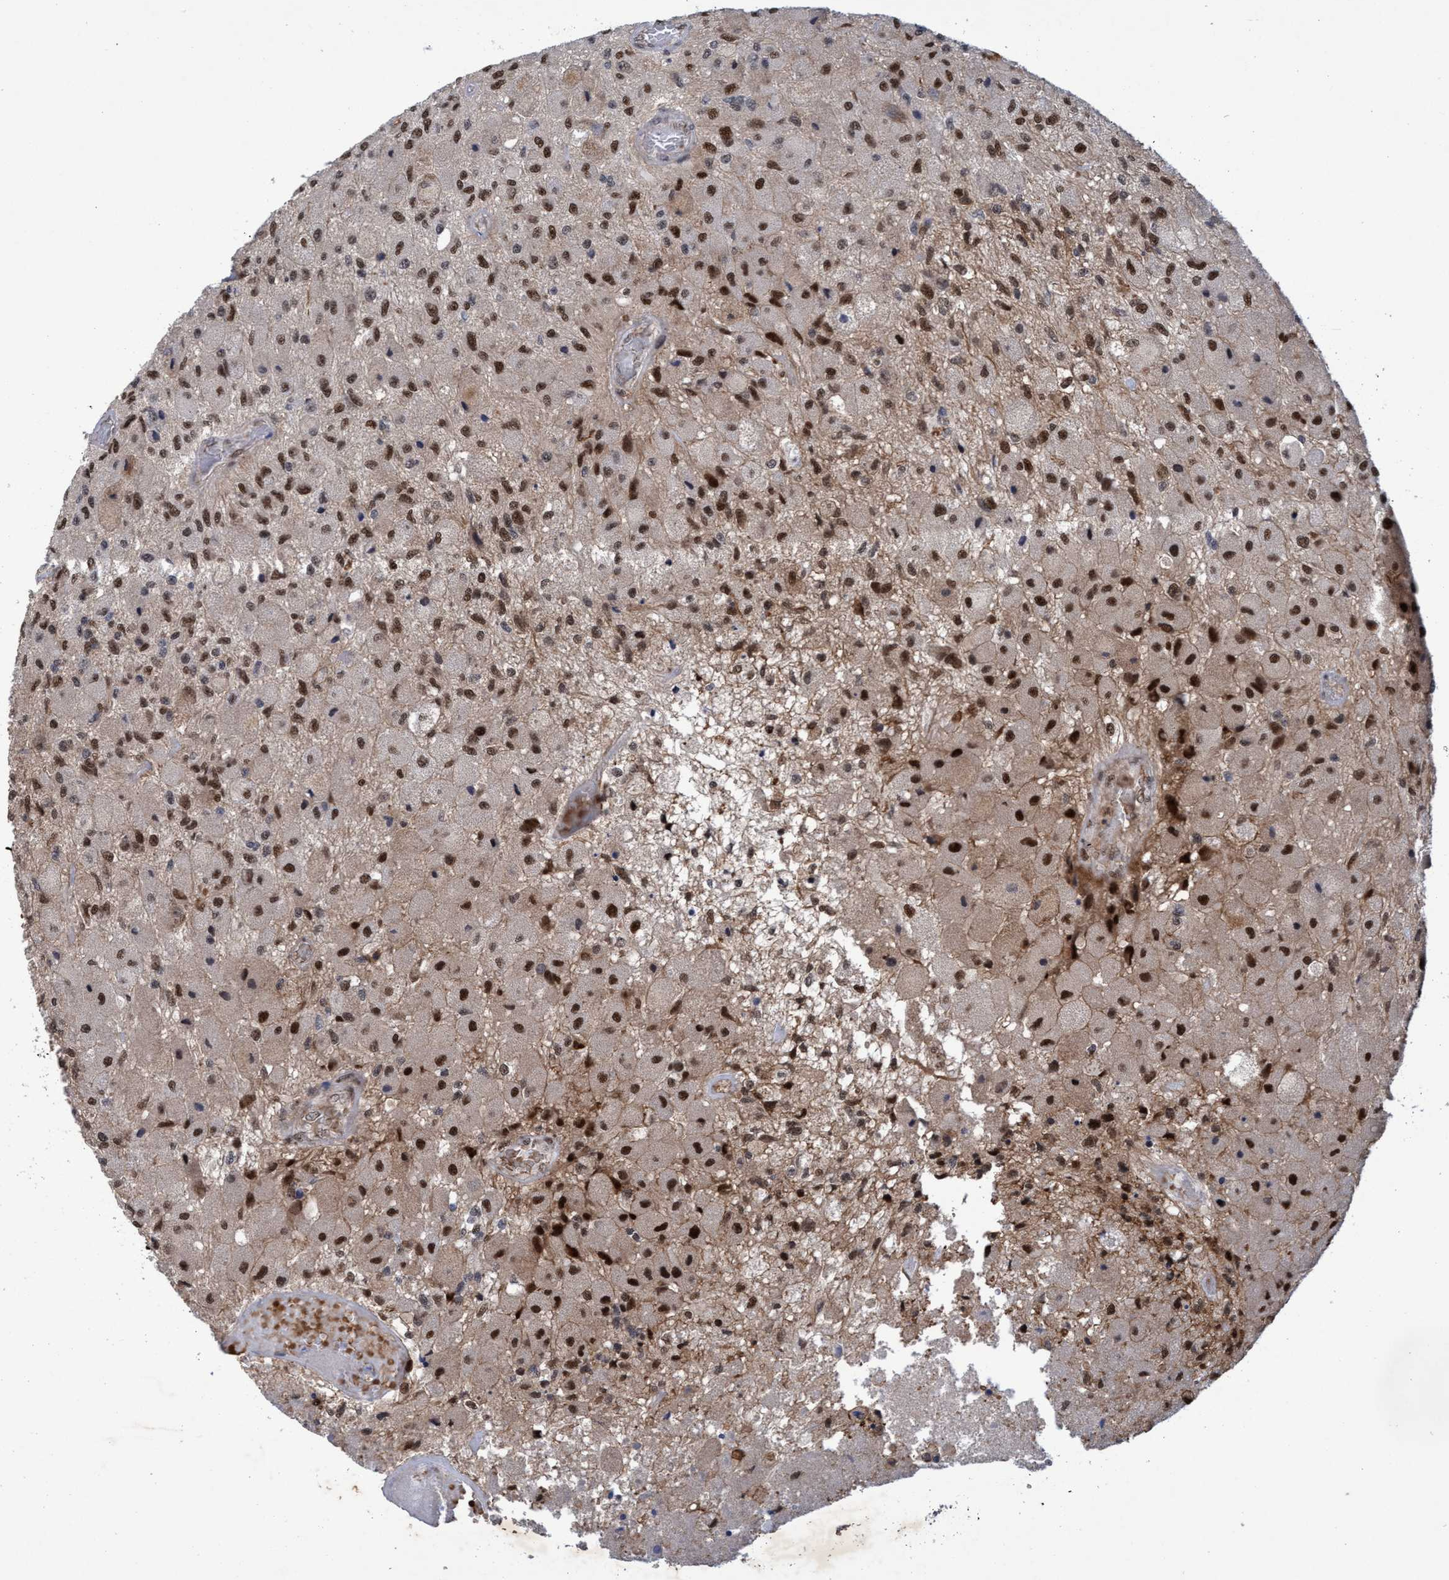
{"staining": {"intensity": "moderate", "quantity": ">75%", "location": "nuclear"}, "tissue": "glioma", "cell_type": "Tumor cells", "image_type": "cancer", "snomed": [{"axis": "morphology", "description": "Normal tissue, NOS"}, {"axis": "morphology", "description": "Glioma, malignant, High grade"}, {"axis": "topography", "description": "Cerebral cortex"}], "caption": "Glioma stained with a protein marker shows moderate staining in tumor cells.", "gene": "GTF2F1", "patient": {"sex": "male", "age": 77}}